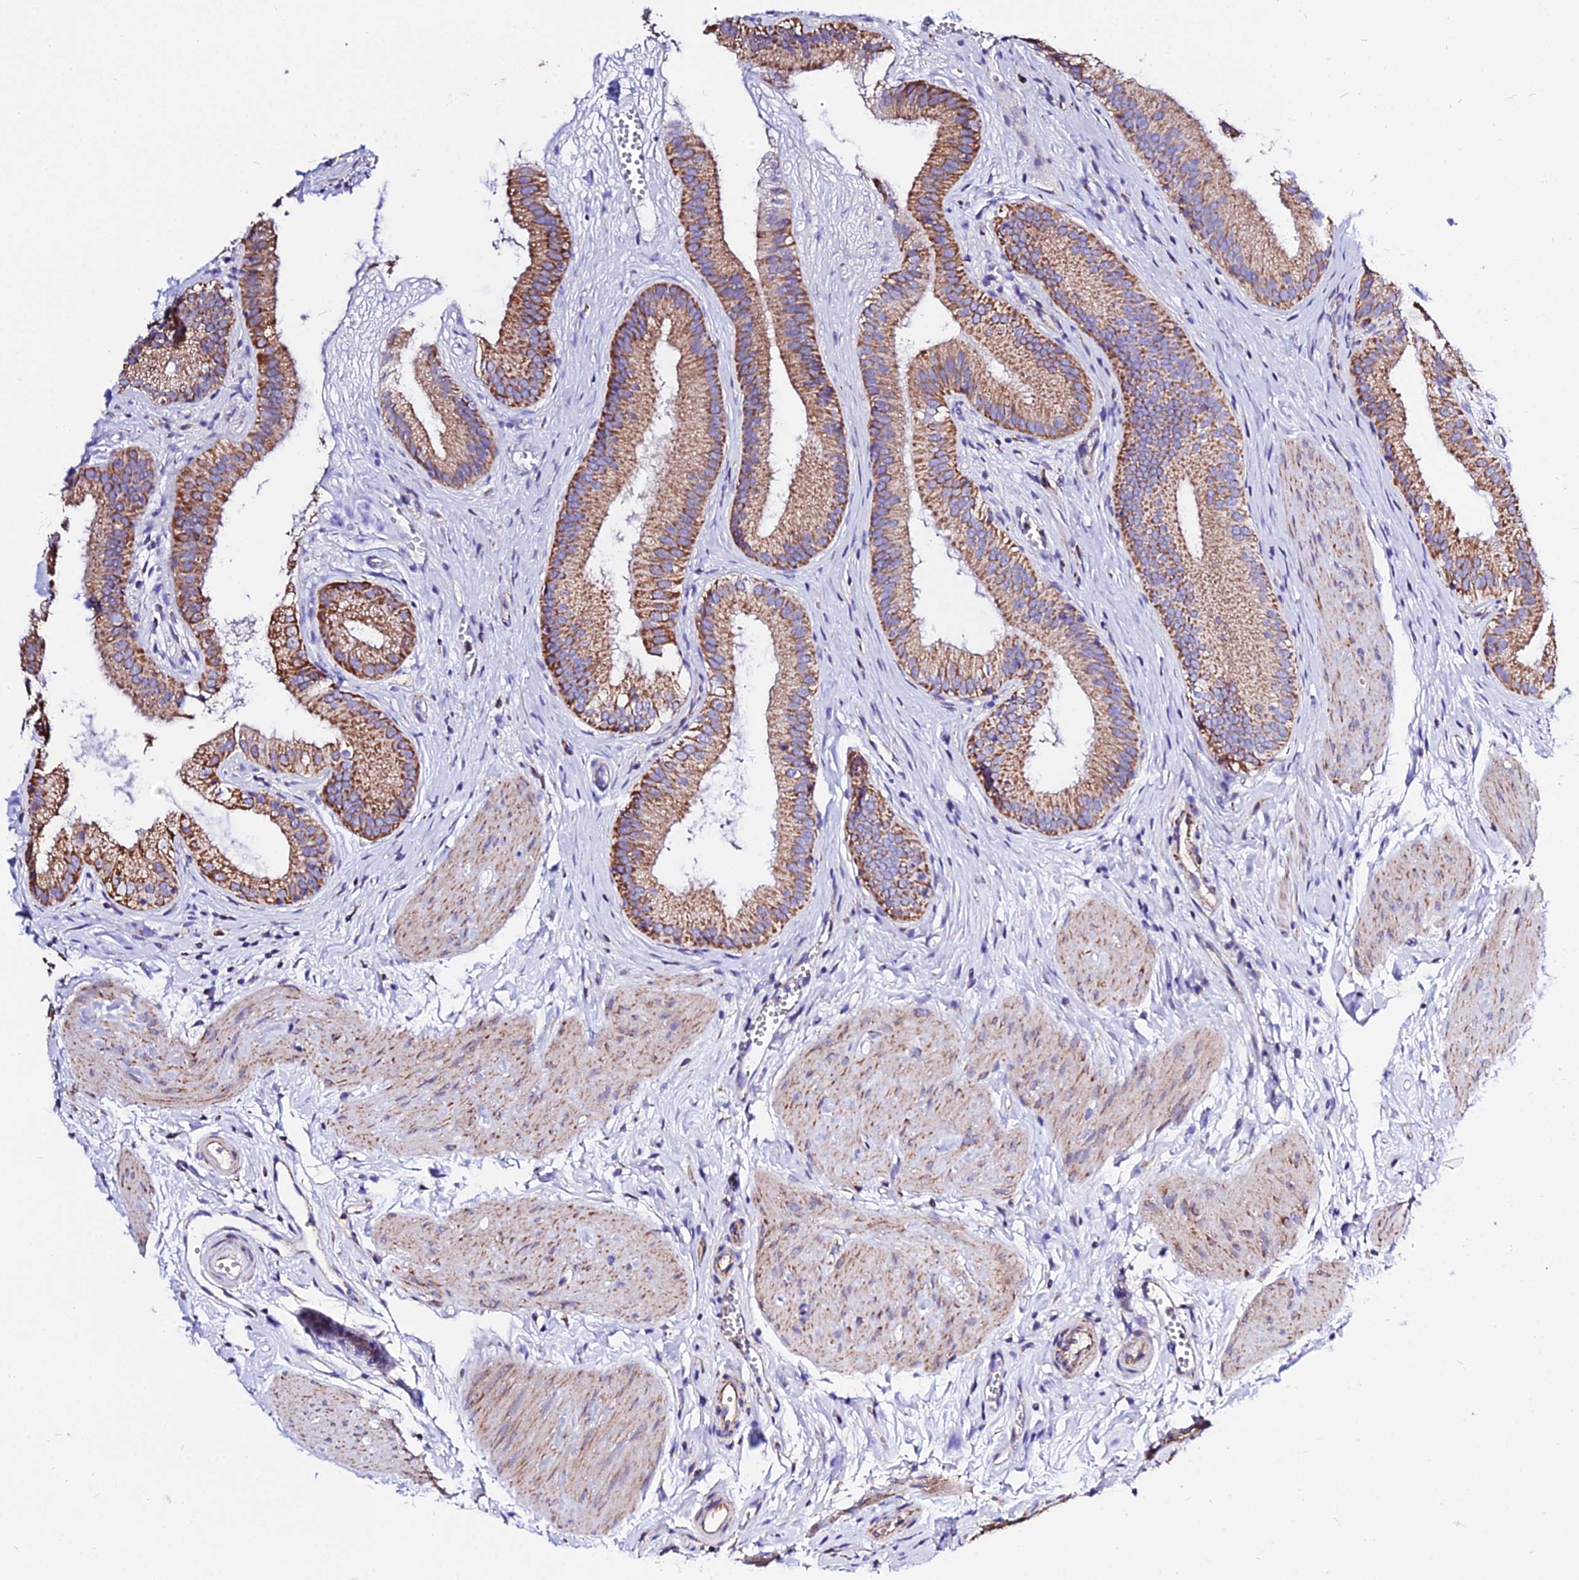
{"staining": {"intensity": "moderate", "quantity": ">75%", "location": "cytoplasmic/membranous"}, "tissue": "gallbladder", "cell_type": "Glandular cells", "image_type": "normal", "snomed": [{"axis": "morphology", "description": "Normal tissue, NOS"}, {"axis": "topography", "description": "Gallbladder"}], "caption": "About >75% of glandular cells in normal human gallbladder show moderate cytoplasmic/membranous protein staining as visualized by brown immunohistochemical staining.", "gene": "ZNF573", "patient": {"sex": "female", "age": 54}}